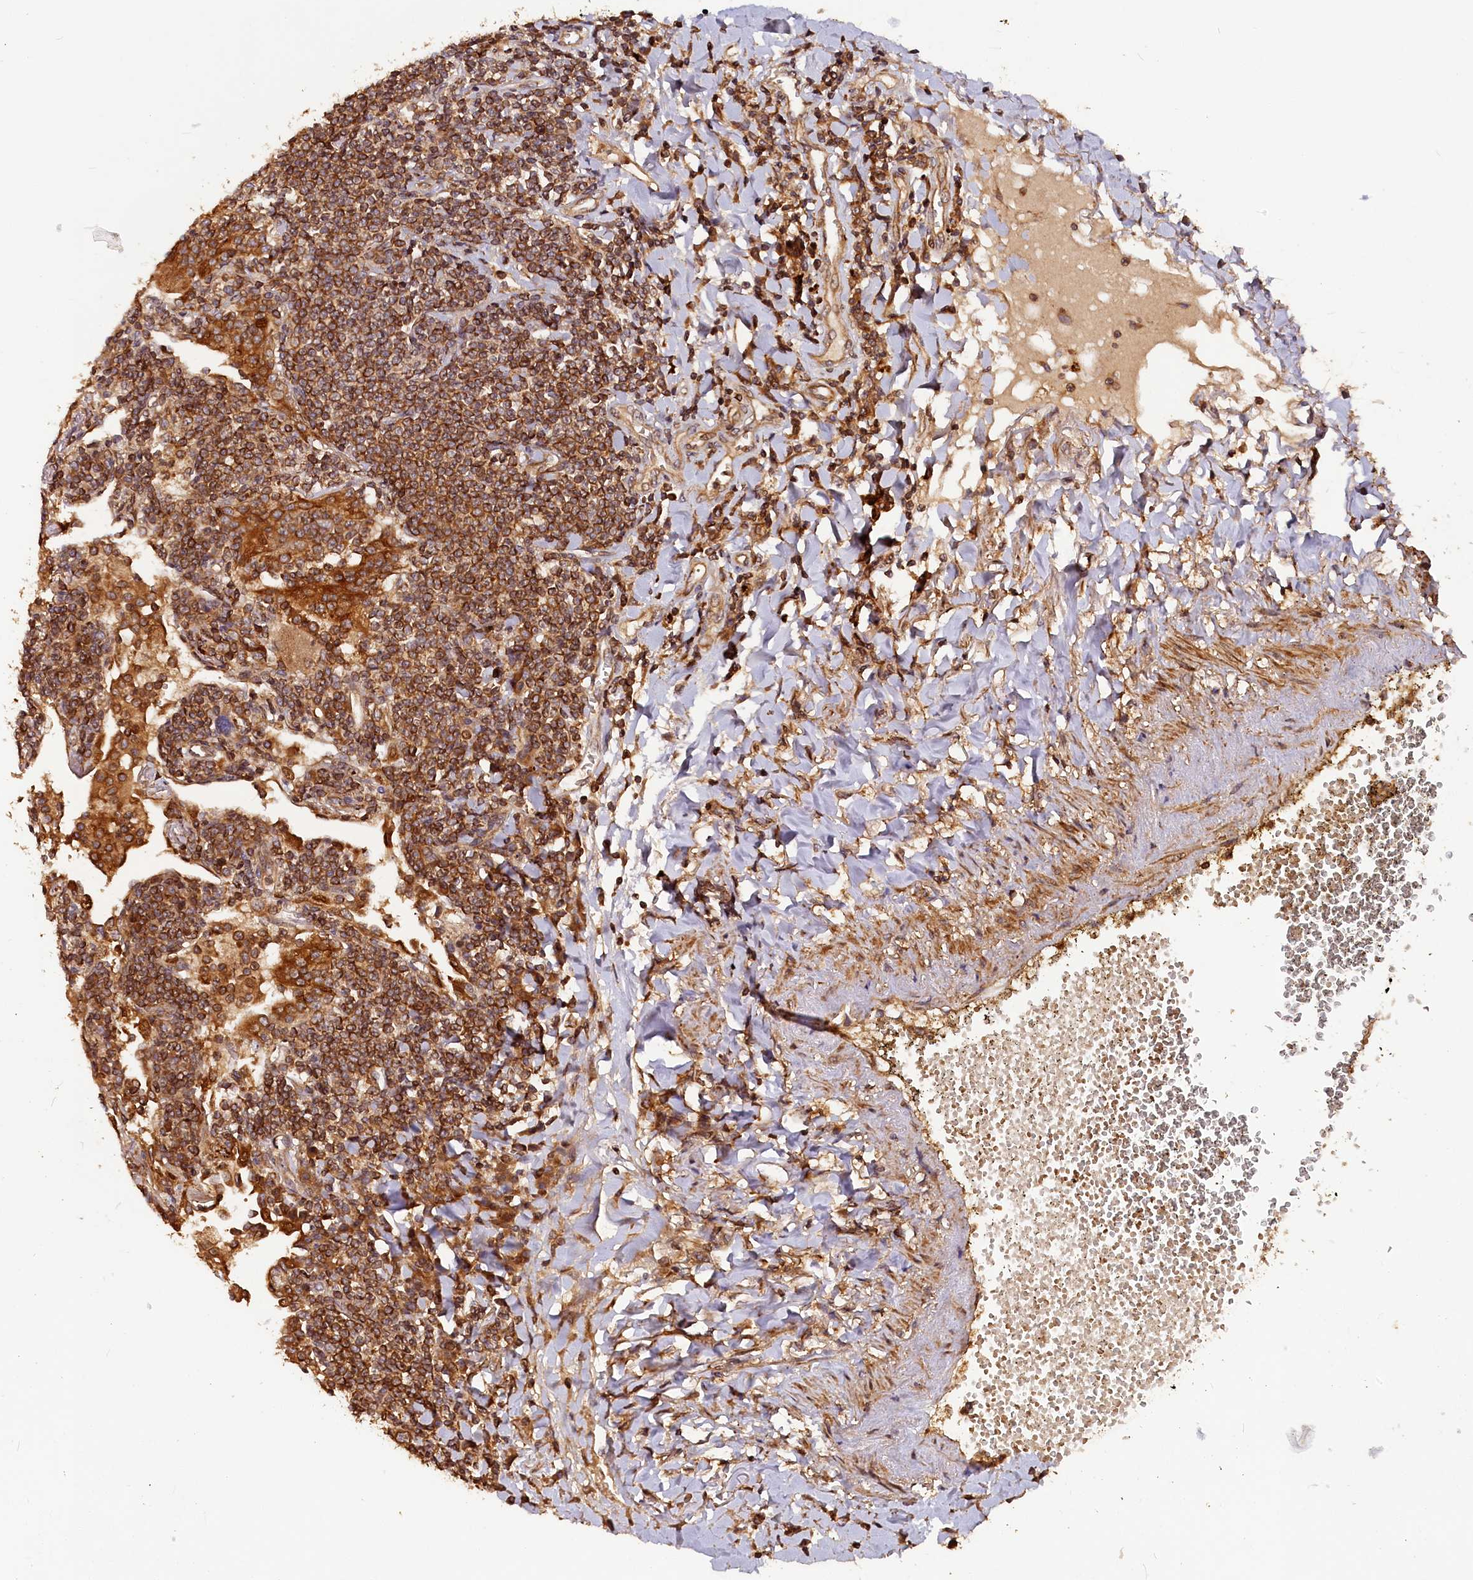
{"staining": {"intensity": "strong", "quantity": ">75%", "location": "cytoplasmic/membranous"}, "tissue": "lymphoma", "cell_type": "Tumor cells", "image_type": "cancer", "snomed": [{"axis": "morphology", "description": "Malignant lymphoma, non-Hodgkin's type, Low grade"}, {"axis": "topography", "description": "Lung"}], "caption": "Immunohistochemical staining of lymphoma displays high levels of strong cytoplasmic/membranous protein expression in approximately >75% of tumor cells. The staining was performed using DAB to visualize the protein expression in brown, while the nuclei were stained in blue with hematoxylin (Magnification: 20x).", "gene": "HMOX2", "patient": {"sex": "female", "age": 71}}